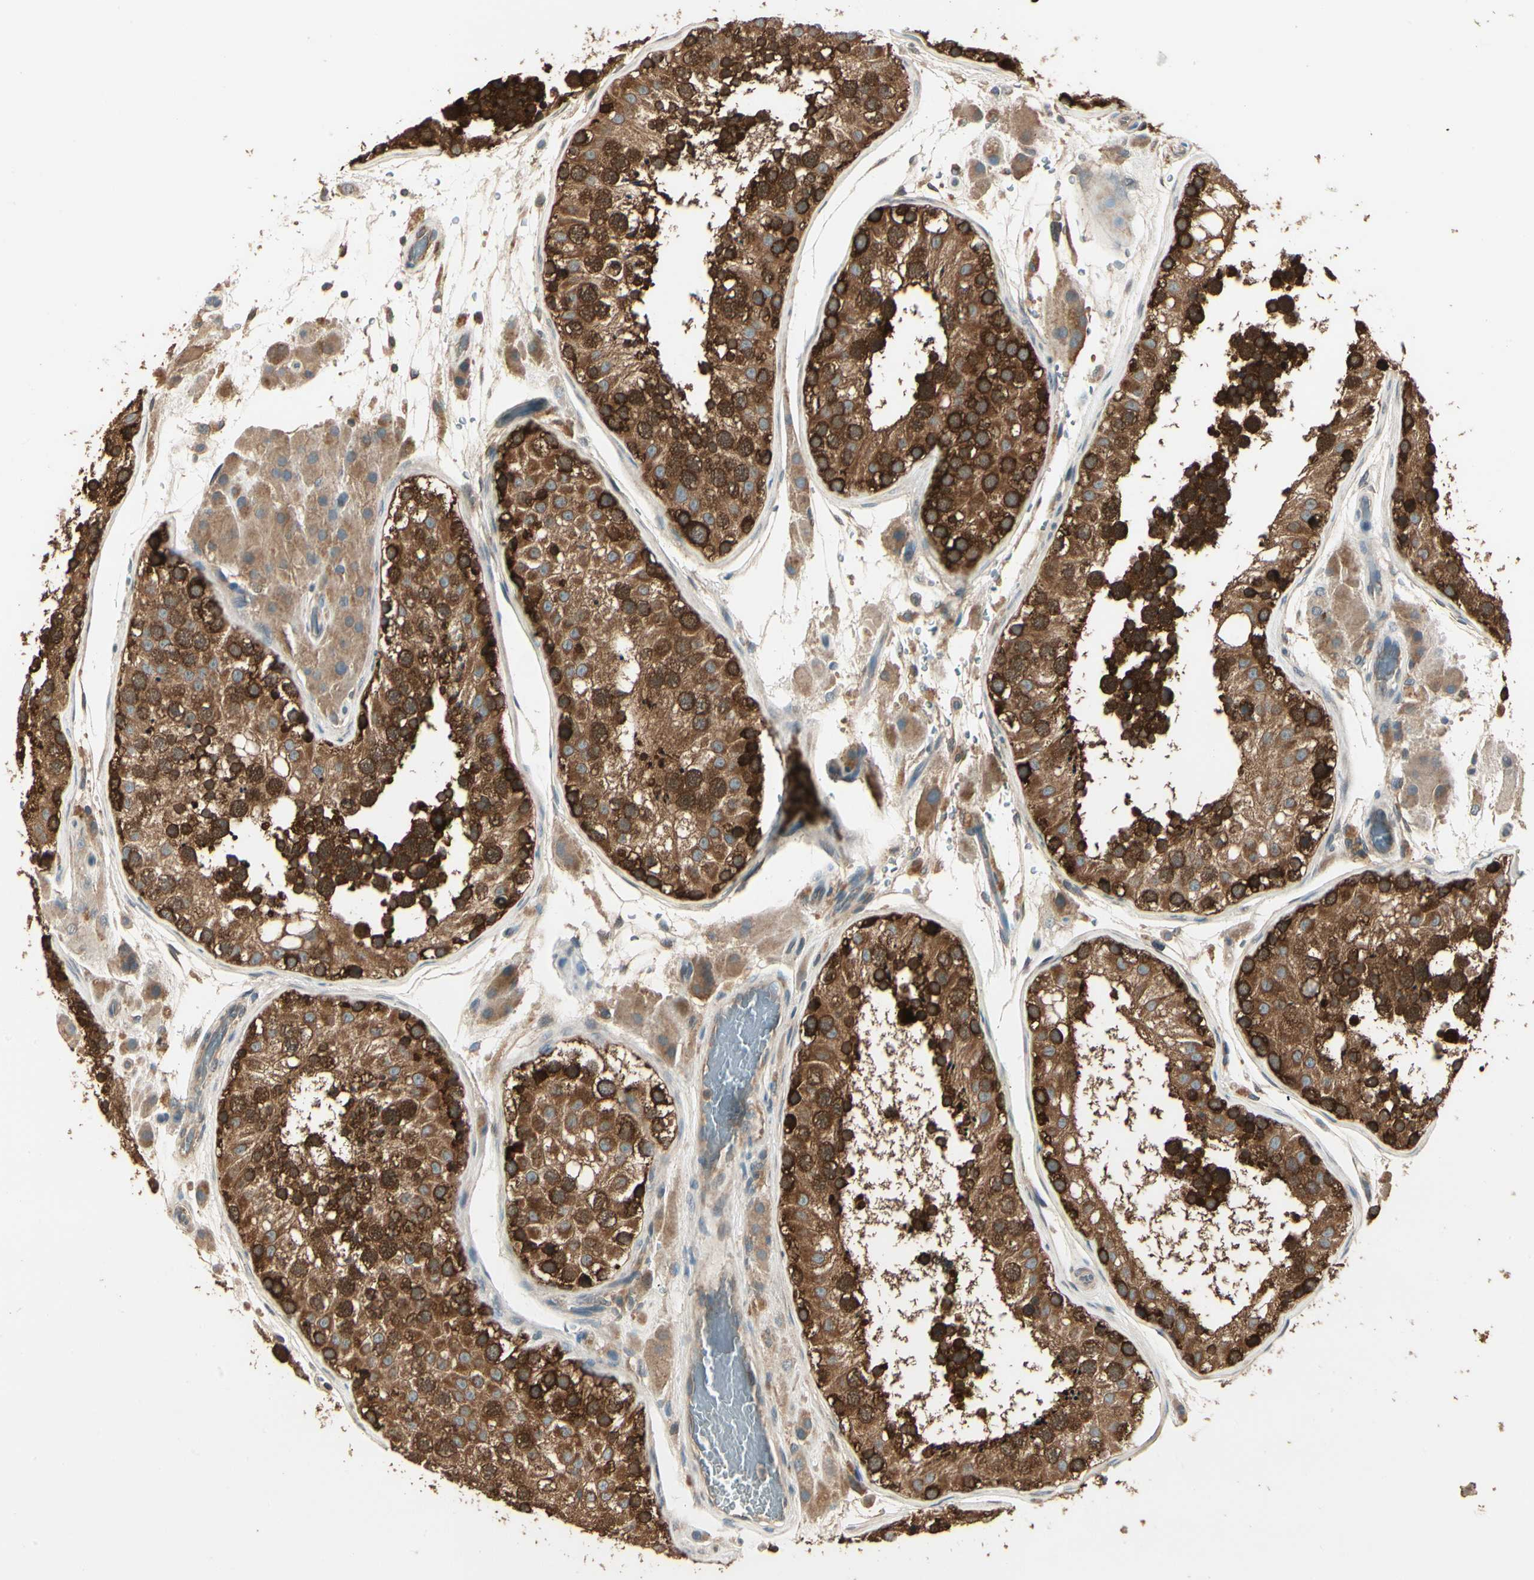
{"staining": {"intensity": "strong", "quantity": ">75%", "location": "cytoplasmic/membranous"}, "tissue": "testis", "cell_type": "Cells in seminiferous ducts", "image_type": "normal", "snomed": [{"axis": "morphology", "description": "Normal tissue, NOS"}, {"axis": "topography", "description": "Testis"}, {"axis": "topography", "description": "Epididymis"}], "caption": "Immunohistochemistry (IHC) staining of unremarkable testis, which reveals high levels of strong cytoplasmic/membranous staining in about >75% of cells in seminiferous ducts indicating strong cytoplasmic/membranous protein positivity. The staining was performed using DAB (brown) for protein detection and nuclei were counterstained in hematoxylin (blue).", "gene": "CCT7", "patient": {"sex": "male", "age": 26}}